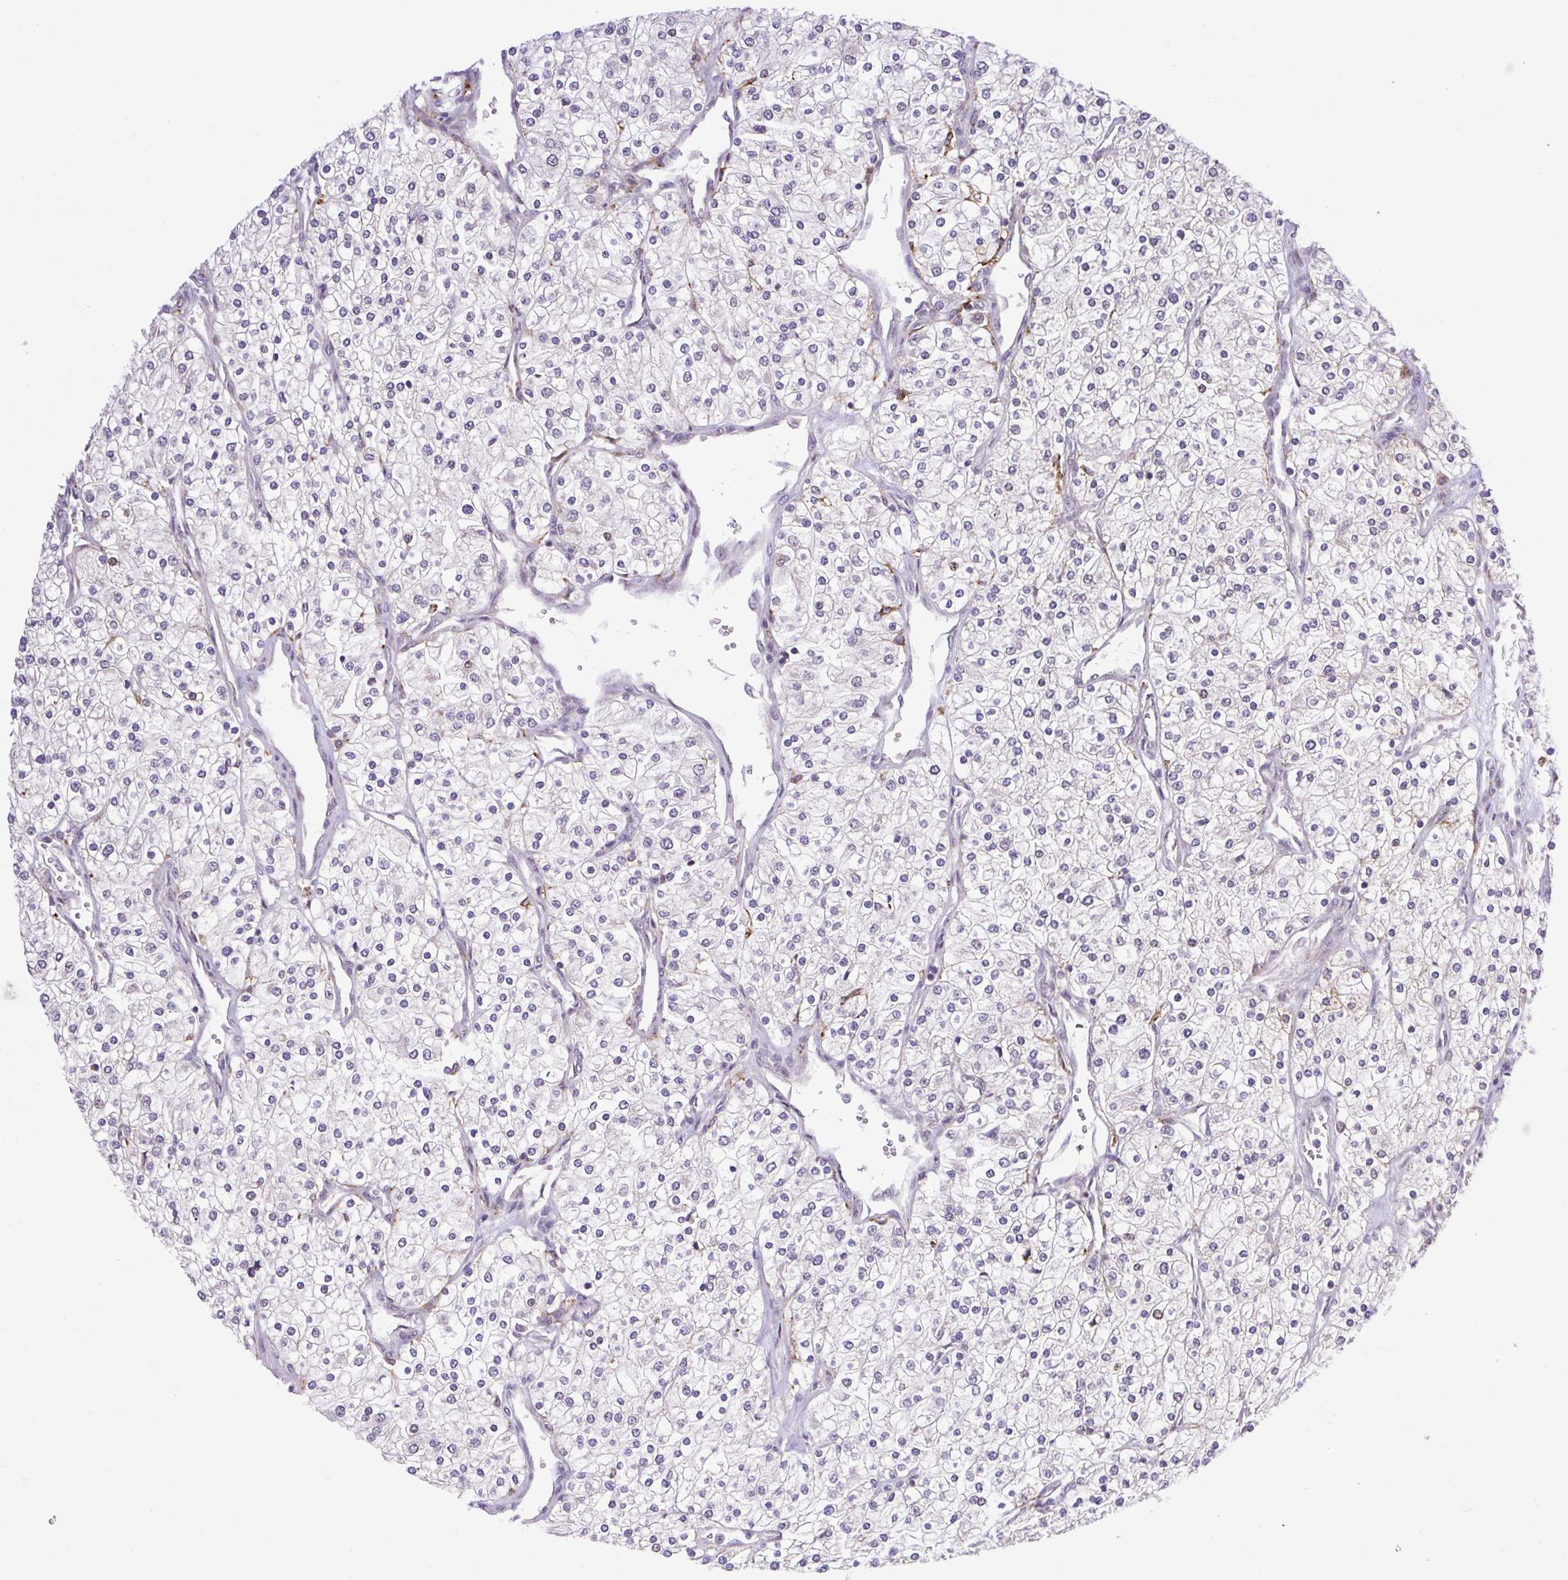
{"staining": {"intensity": "weak", "quantity": "<25%", "location": "cytoplasmic/membranous,nuclear"}, "tissue": "renal cancer", "cell_type": "Tumor cells", "image_type": "cancer", "snomed": [{"axis": "morphology", "description": "Adenocarcinoma, NOS"}, {"axis": "topography", "description": "Kidney"}], "caption": "An IHC micrograph of renal cancer is shown. There is no staining in tumor cells of renal cancer. (Brightfield microscopy of DAB immunohistochemistry at high magnification).", "gene": "ERG", "patient": {"sex": "male", "age": 80}}